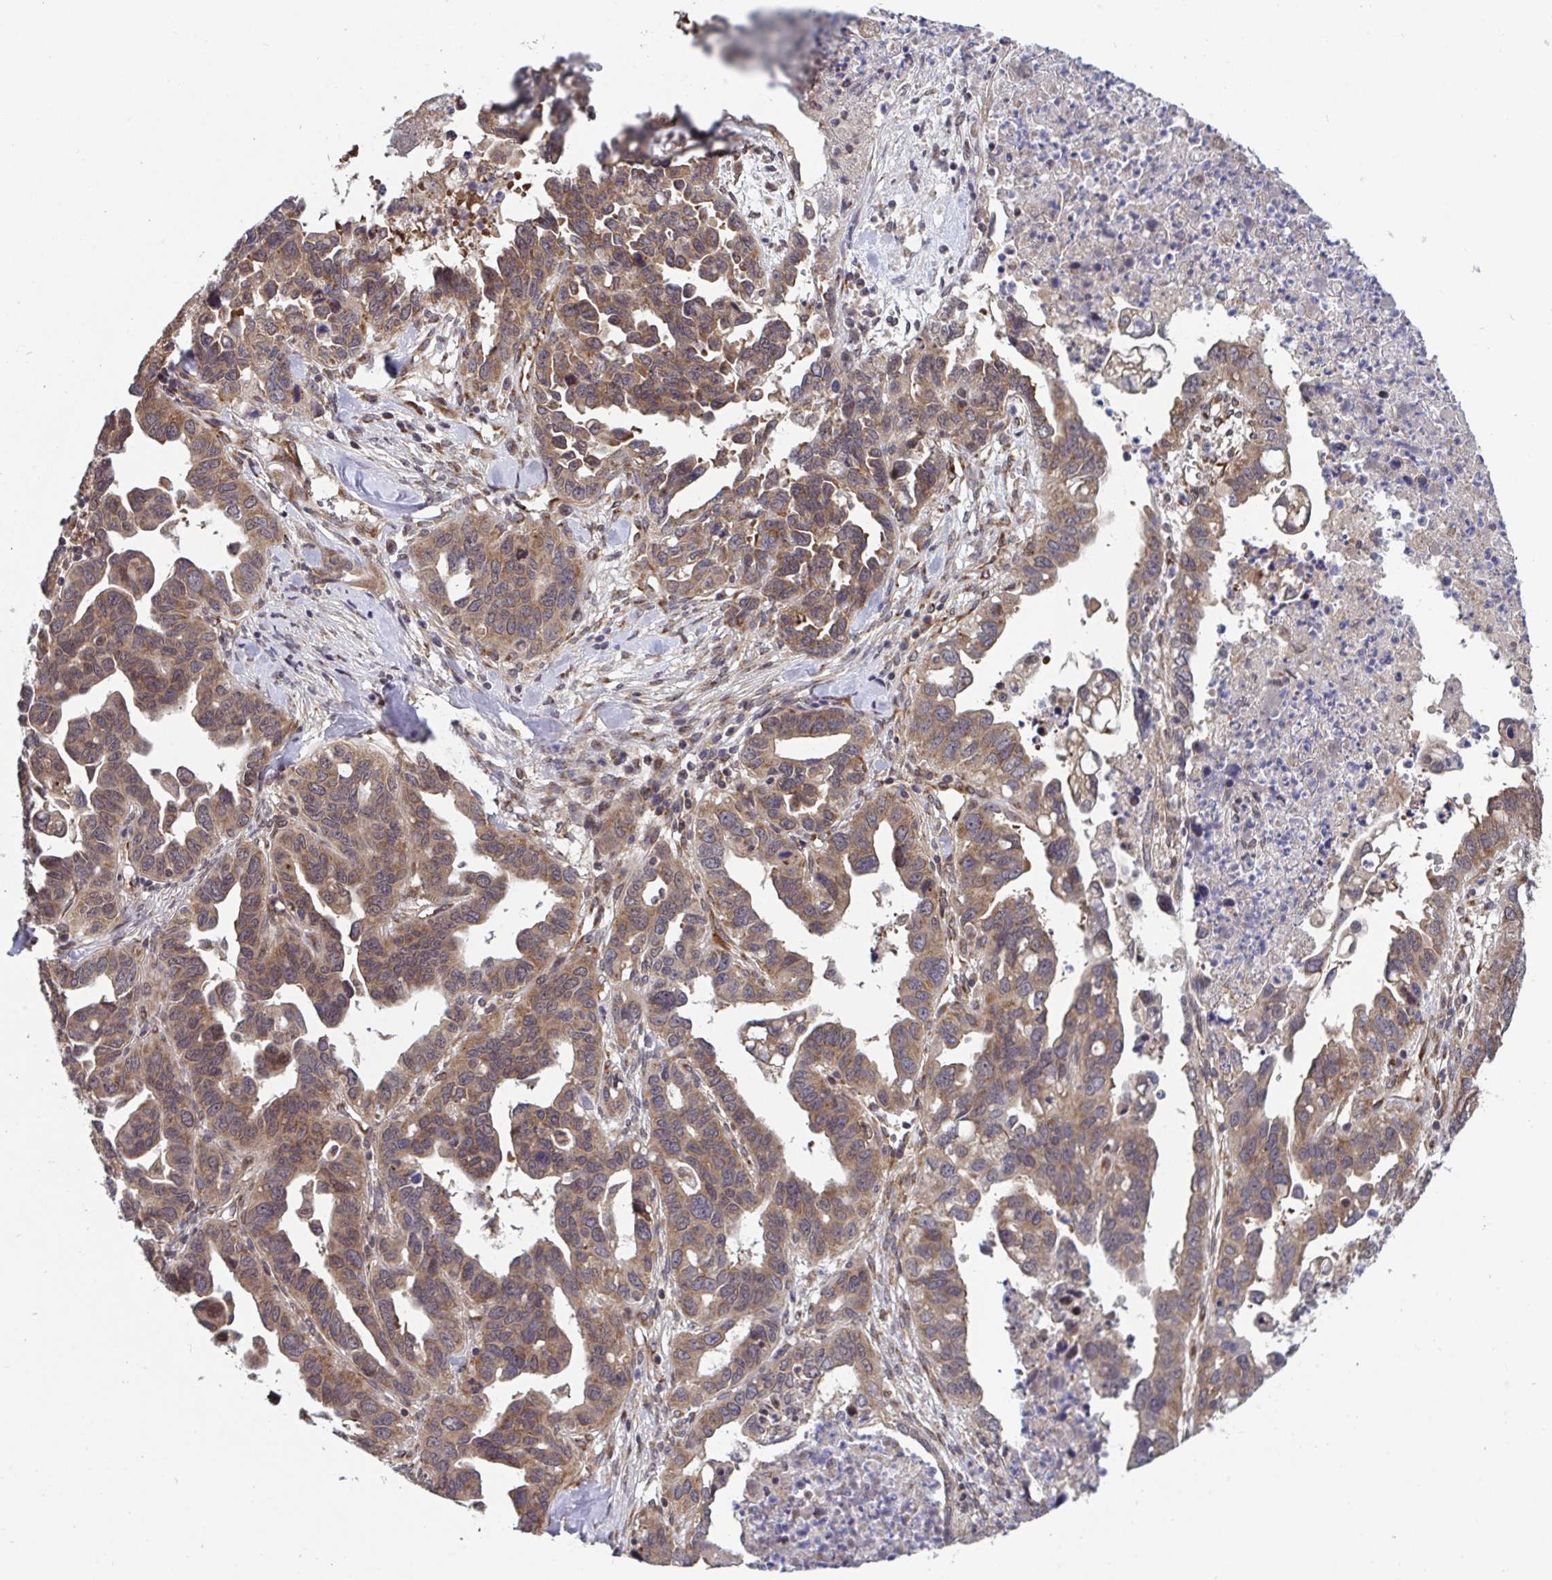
{"staining": {"intensity": "moderate", "quantity": ">75%", "location": "cytoplasmic/membranous"}, "tissue": "ovarian cancer", "cell_type": "Tumor cells", "image_type": "cancer", "snomed": [{"axis": "morphology", "description": "Cystadenocarcinoma, serous, NOS"}, {"axis": "topography", "description": "Ovary"}], "caption": "A medium amount of moderate cytoplasmic/membranous staining is identified in about >75% of tumor cells in ovarian cancer (serous cystadenocarcinoma) tissue.", "gene": "ATP5MJ", "patient": {"sex": "female", "age": 69}}